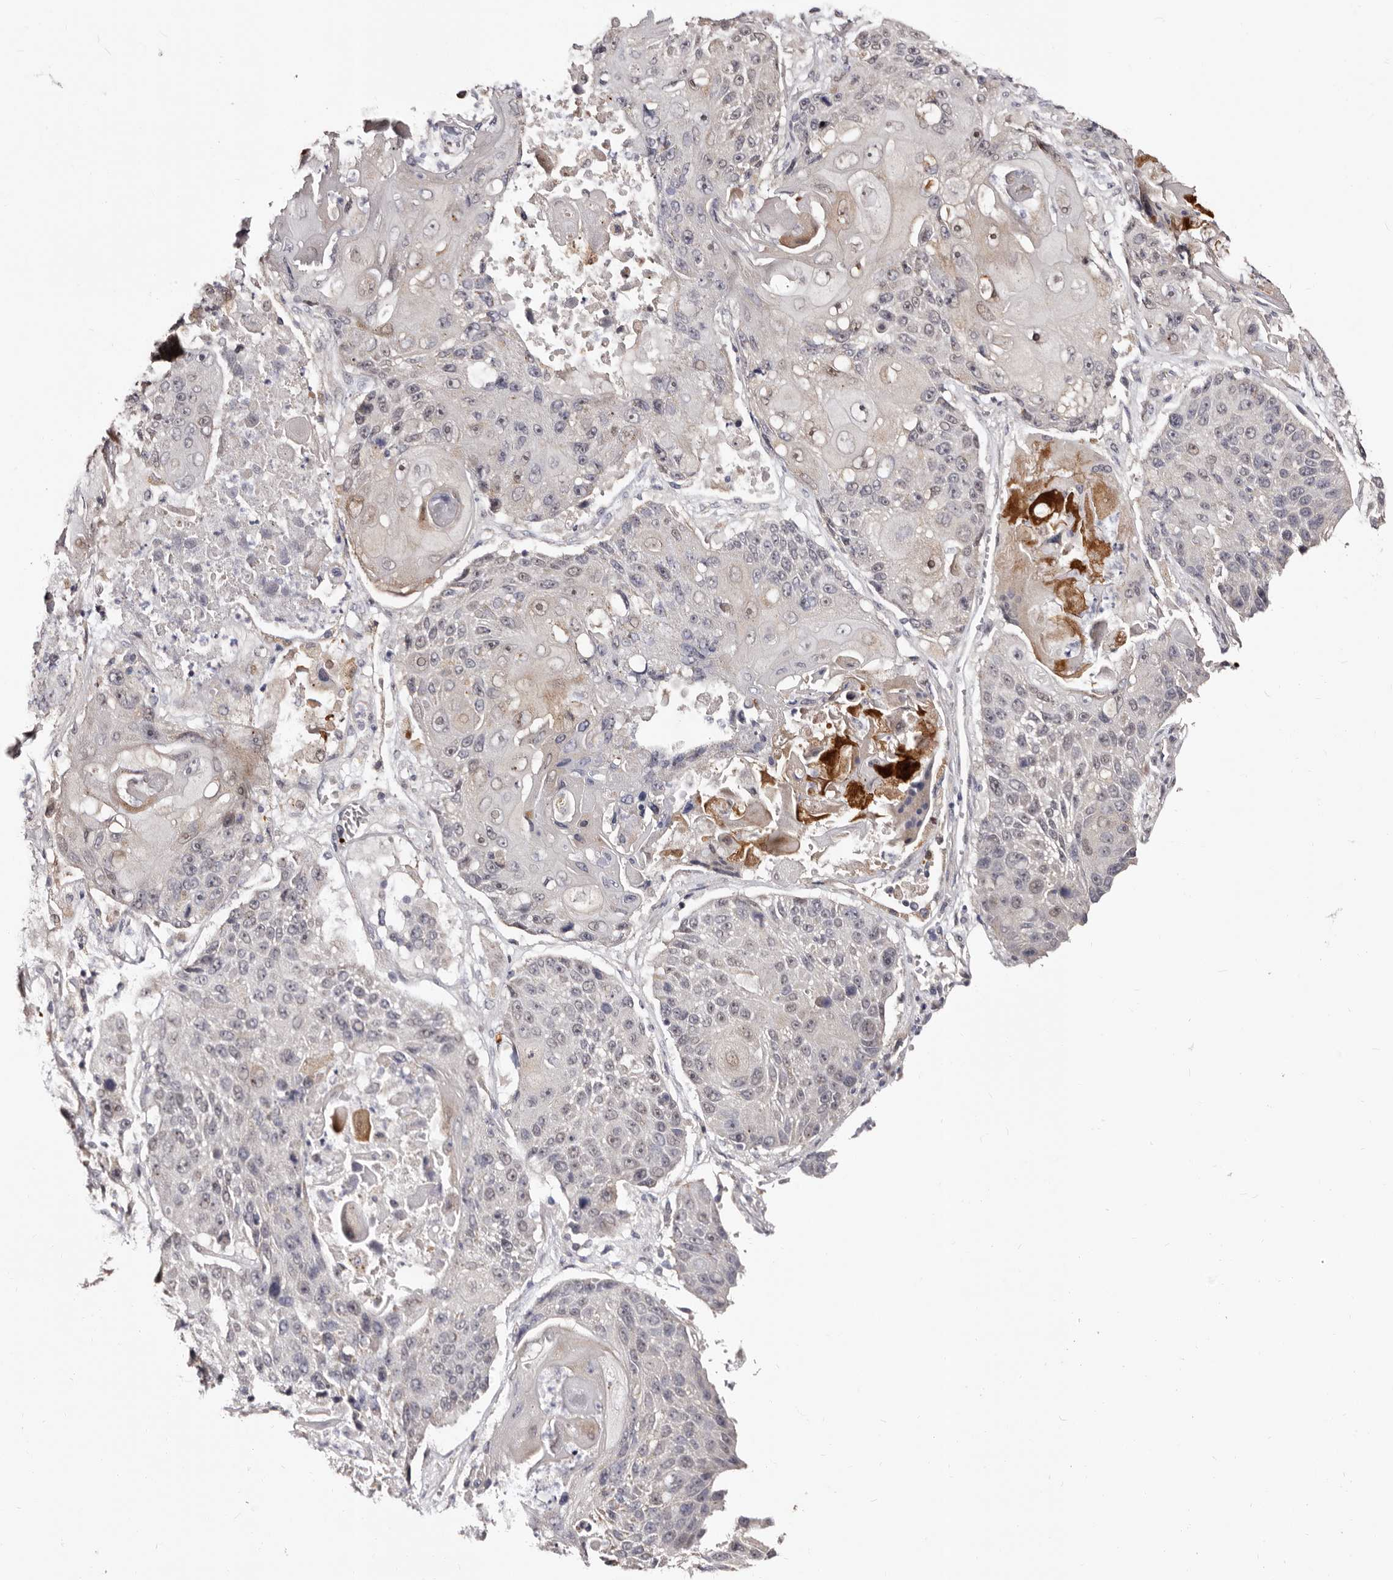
{"staining": {"intensity": "negative", "quantity": "none", "location": "none"}, "tissue": "lung cancer", "cell_type": "Tumor cells", "image_type": "cancer", "snomed": [{"axis": "morphology", "description": "Squamous cell carcinoma, NOS"}, {"axis": "topography", "description": "Lung"}], "caption": "Immunohistochemical staining of human lung squamous cell carcinoma displays no significant positivity in tumor cells.", "gene": "PTAFR", "patient": {"sex": "male", "age": 61}}